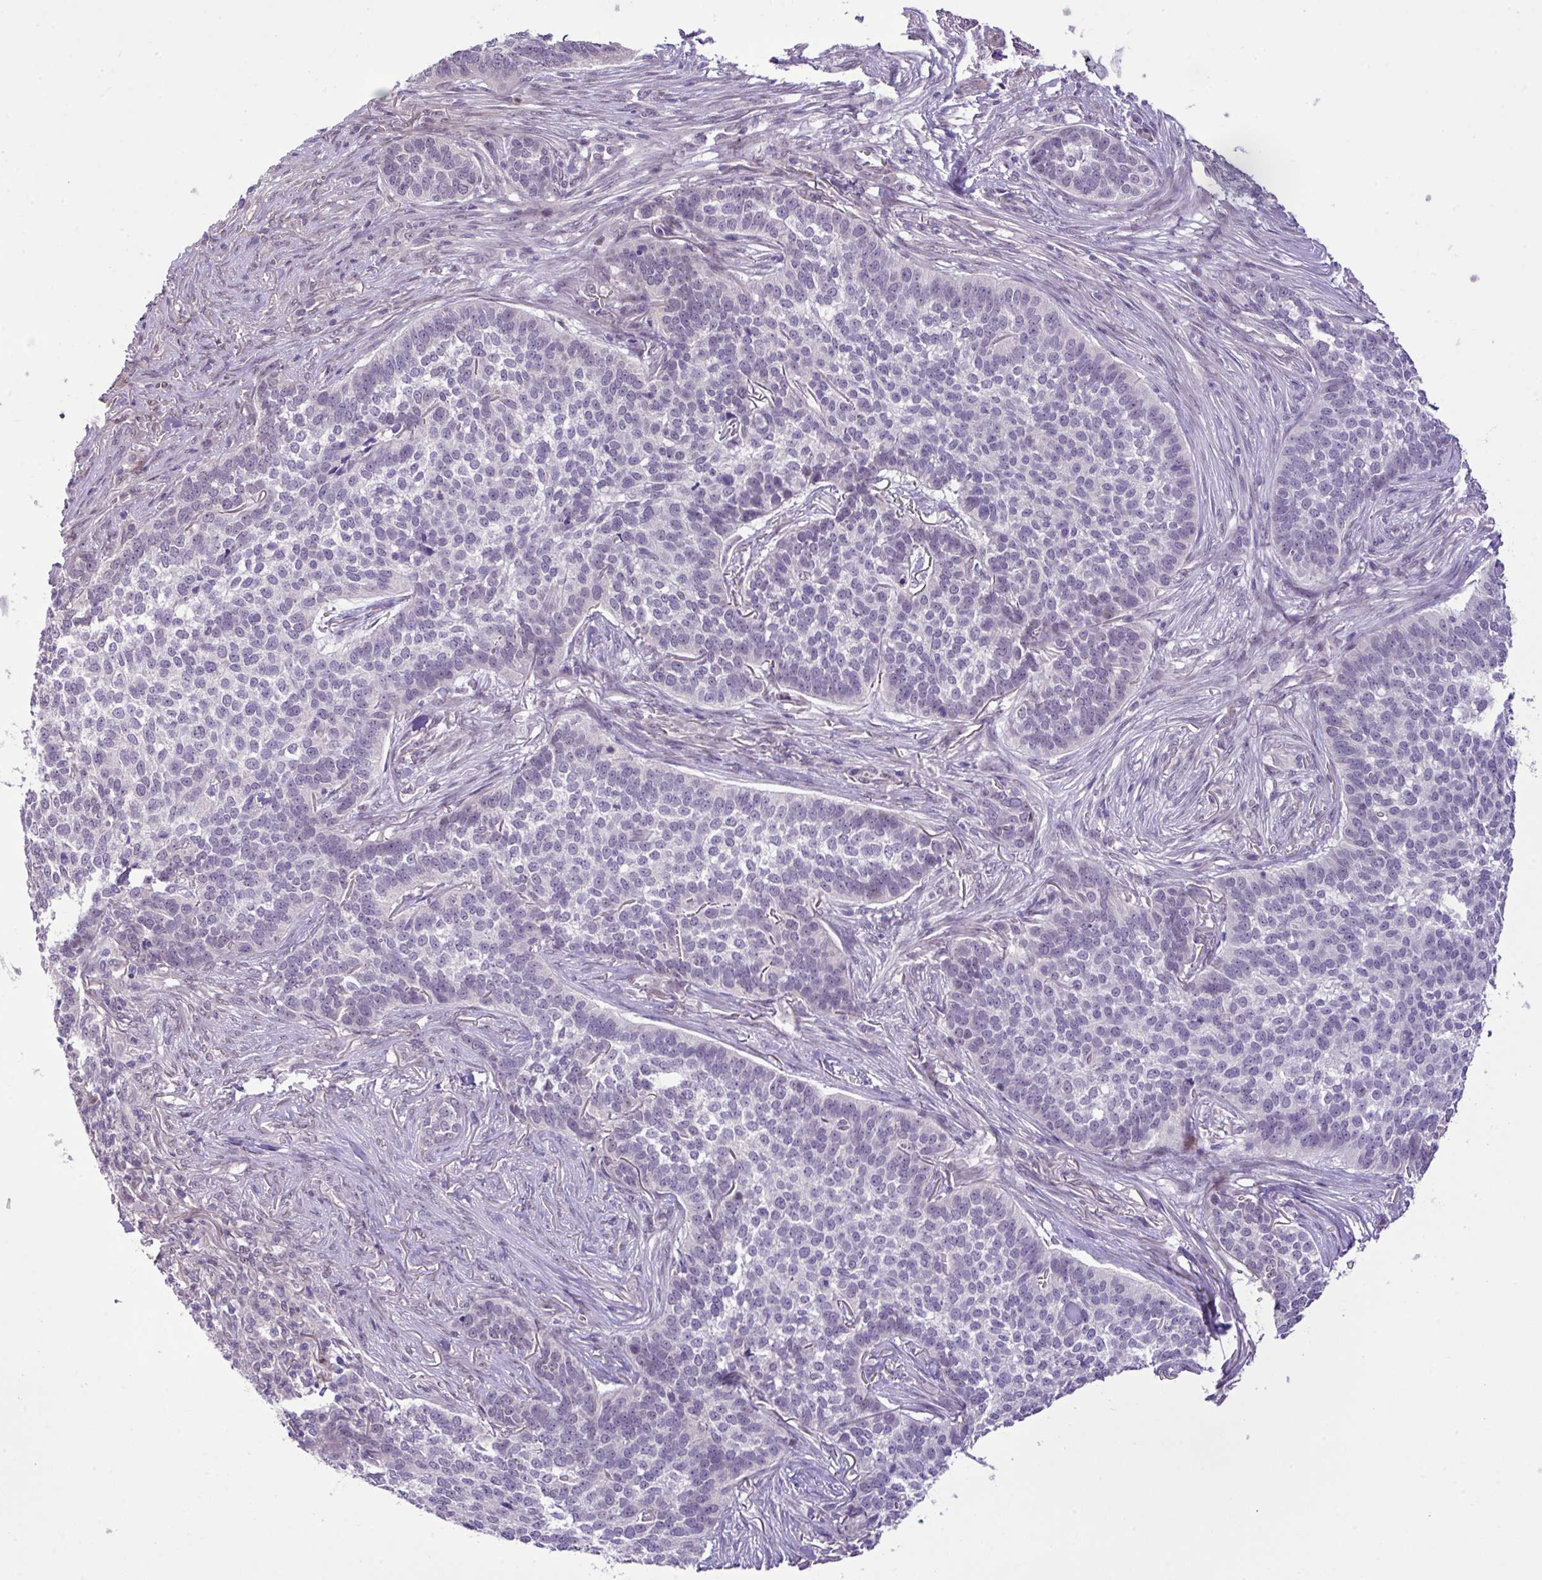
{"staining": {"intensity": "weak", "quantity": "<25%", "location": "nuclear"}, "tissue": "skin cancer", "cell_type": "Tumor cells", "image_type": "cancer", "snomed": [{"axis": "morphology", "description": "Basal cell carcinoma"}, {"axis": "topography", "description": "Skin"}], "caption": "This is an IHC photomicrograph of human skin basal cell carcinoma. There is no expression in tumor cells.", "gene": "YLPM1", "patient": {"sex": "male", "age": 85}}